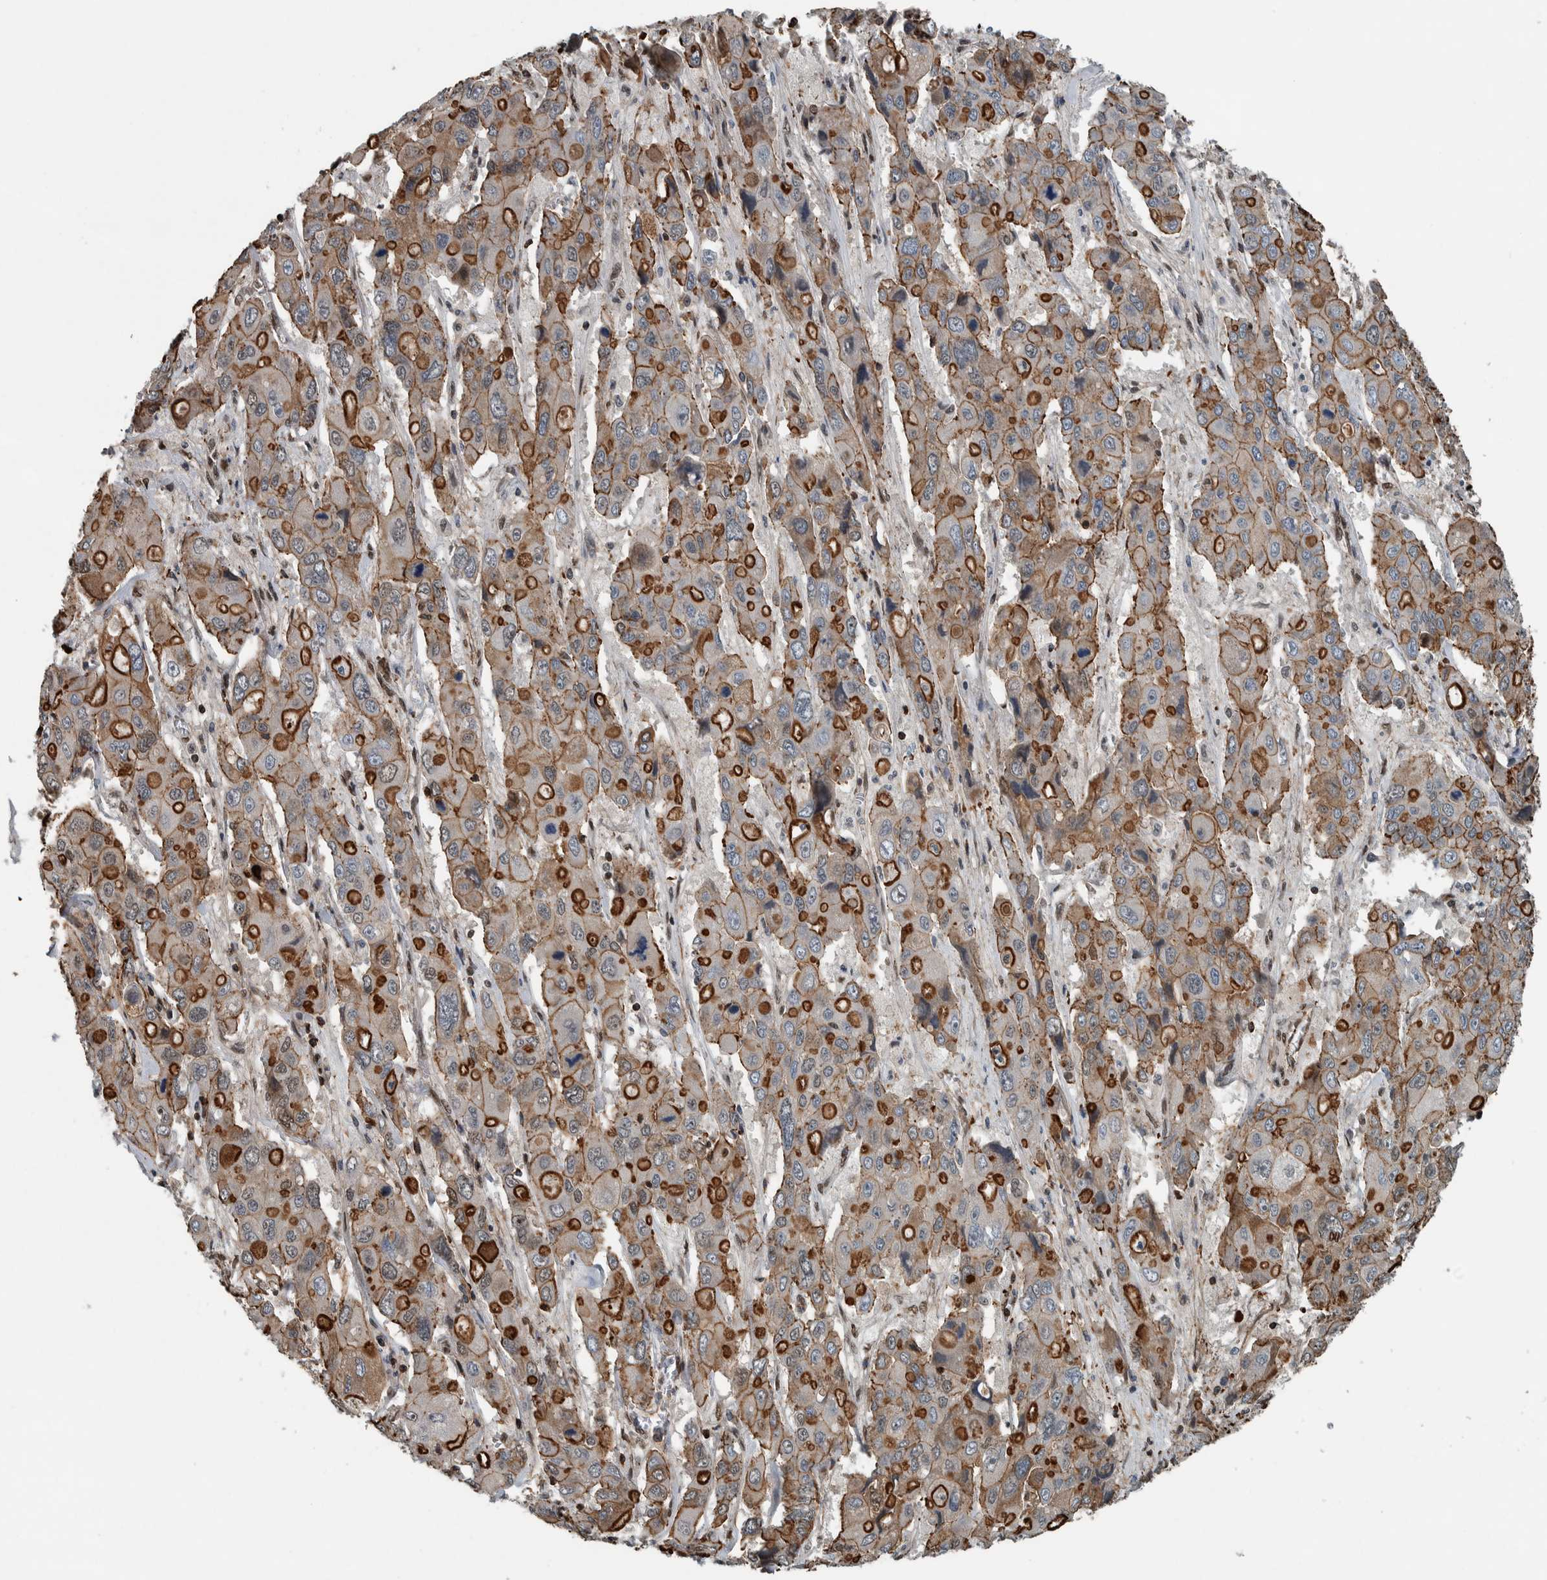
{"staining": {"intensity": "strong", "quantity": ">75%", "location": "cytoplasmic/membranous"}, "tissue": "liver cancer", "cell_type": "Tumor cells", "image_type": "cancer", "snomed": [{"axis": "morphology", "description": "Cholangiocarcinoma"}, {"axis": "topography", "description": "Liver"}], "caption": "There is high levels of strong cytoplasmic/membranous positivity in tumor cells of liver cancer, as demonstrated by immunohistochemical staining (brown color).", "gene": "FAM135B", "patient": {"sex": "male", "age": 67}}